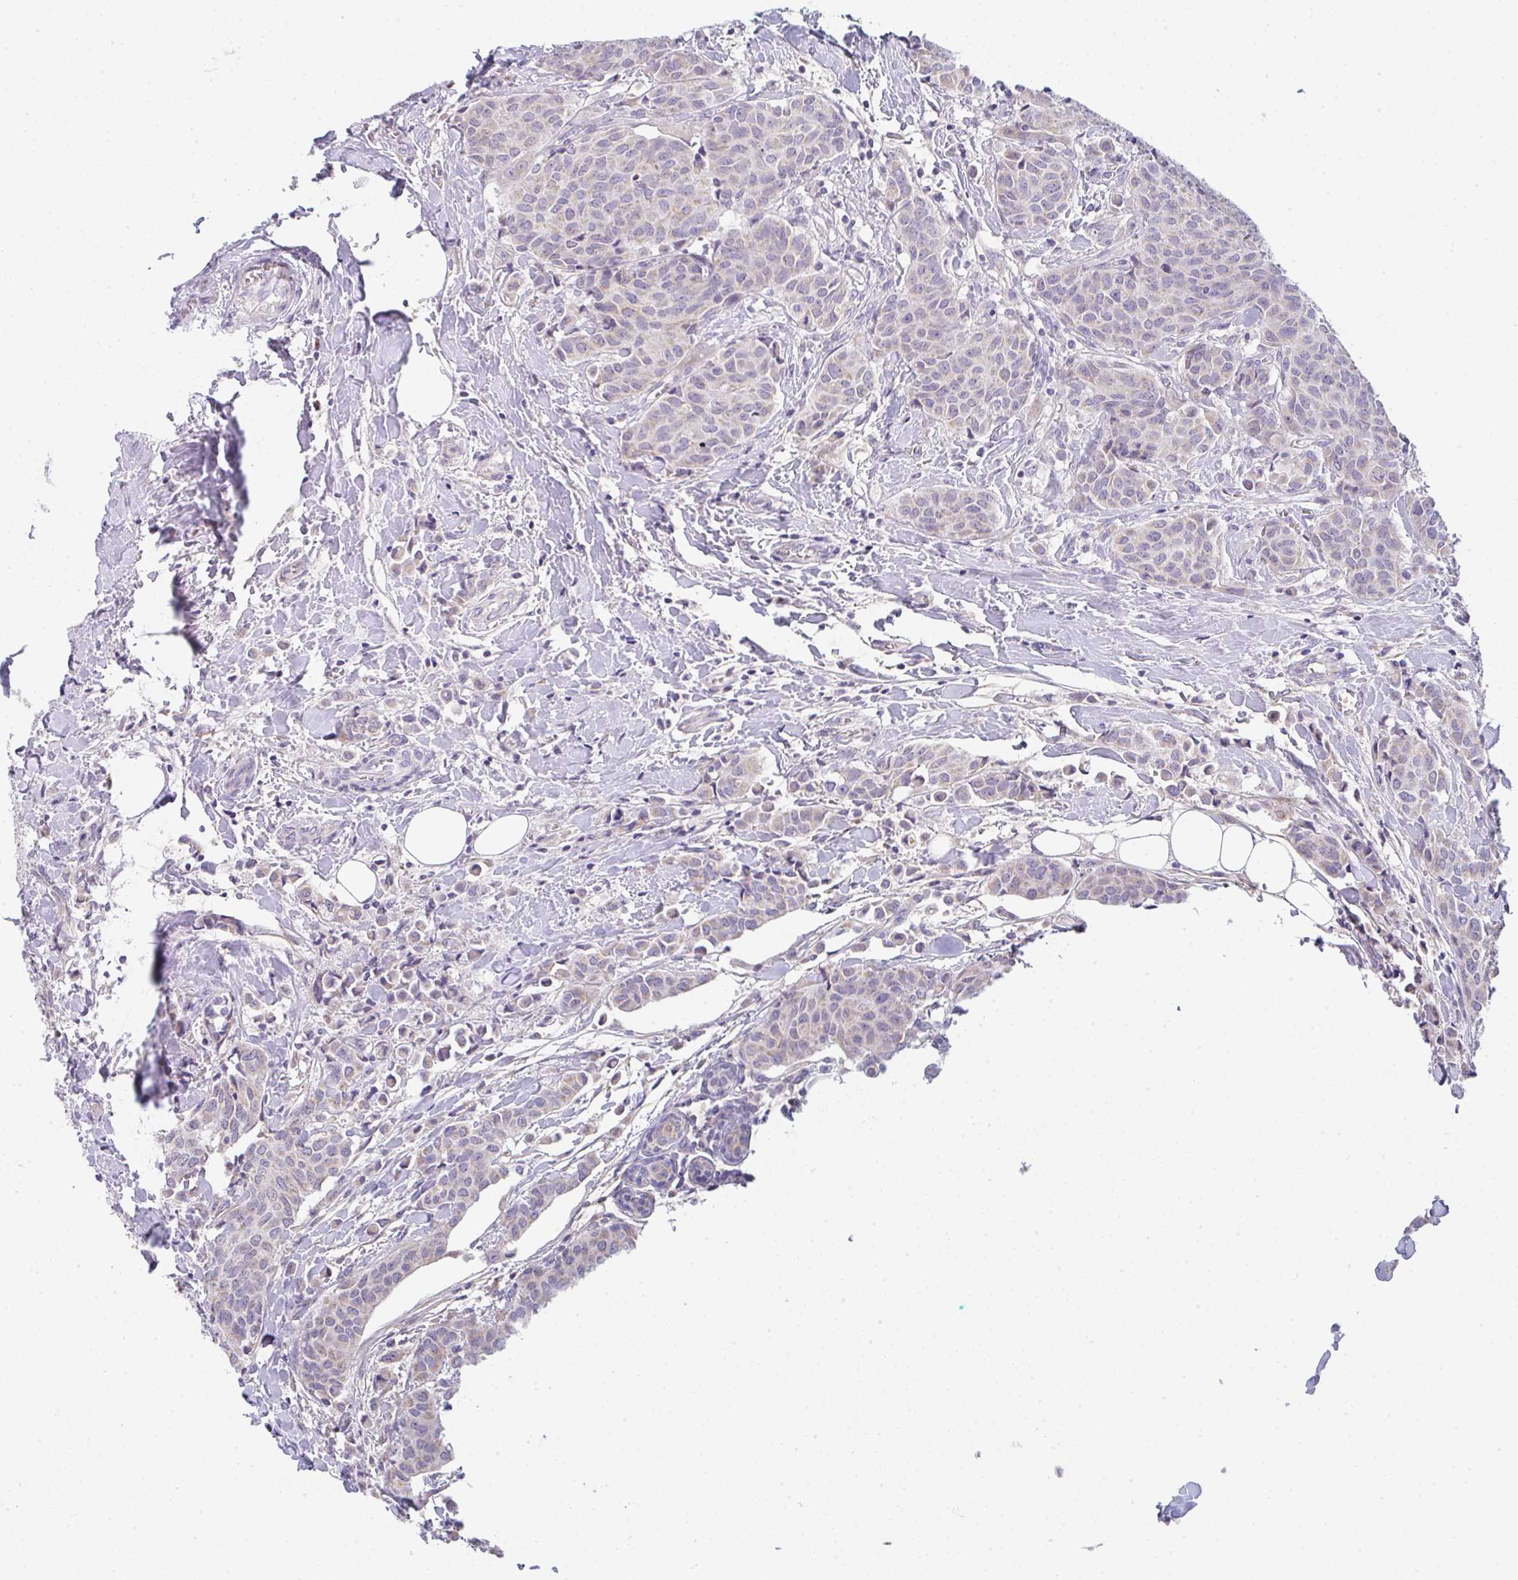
{"staining": {"intensity": "weak", "quantity": ">75%", "location": "cytoplasmic/membranous"}, "tissue": "breast cancer", "cell_type": "Tumor cells", "image_type": "cancer", "snomed": [{"axis": "morphology", "description": "Duct carcinoma"}, {"axis": "topography", "description": "Breast"}], "caption": "Infiltrating ductal carcinoma (breast) stained with a protein marker shows weak staining in tumor cells.", "gene": "CACNA1S", "patient": {"sex": "female", "age": 47}}